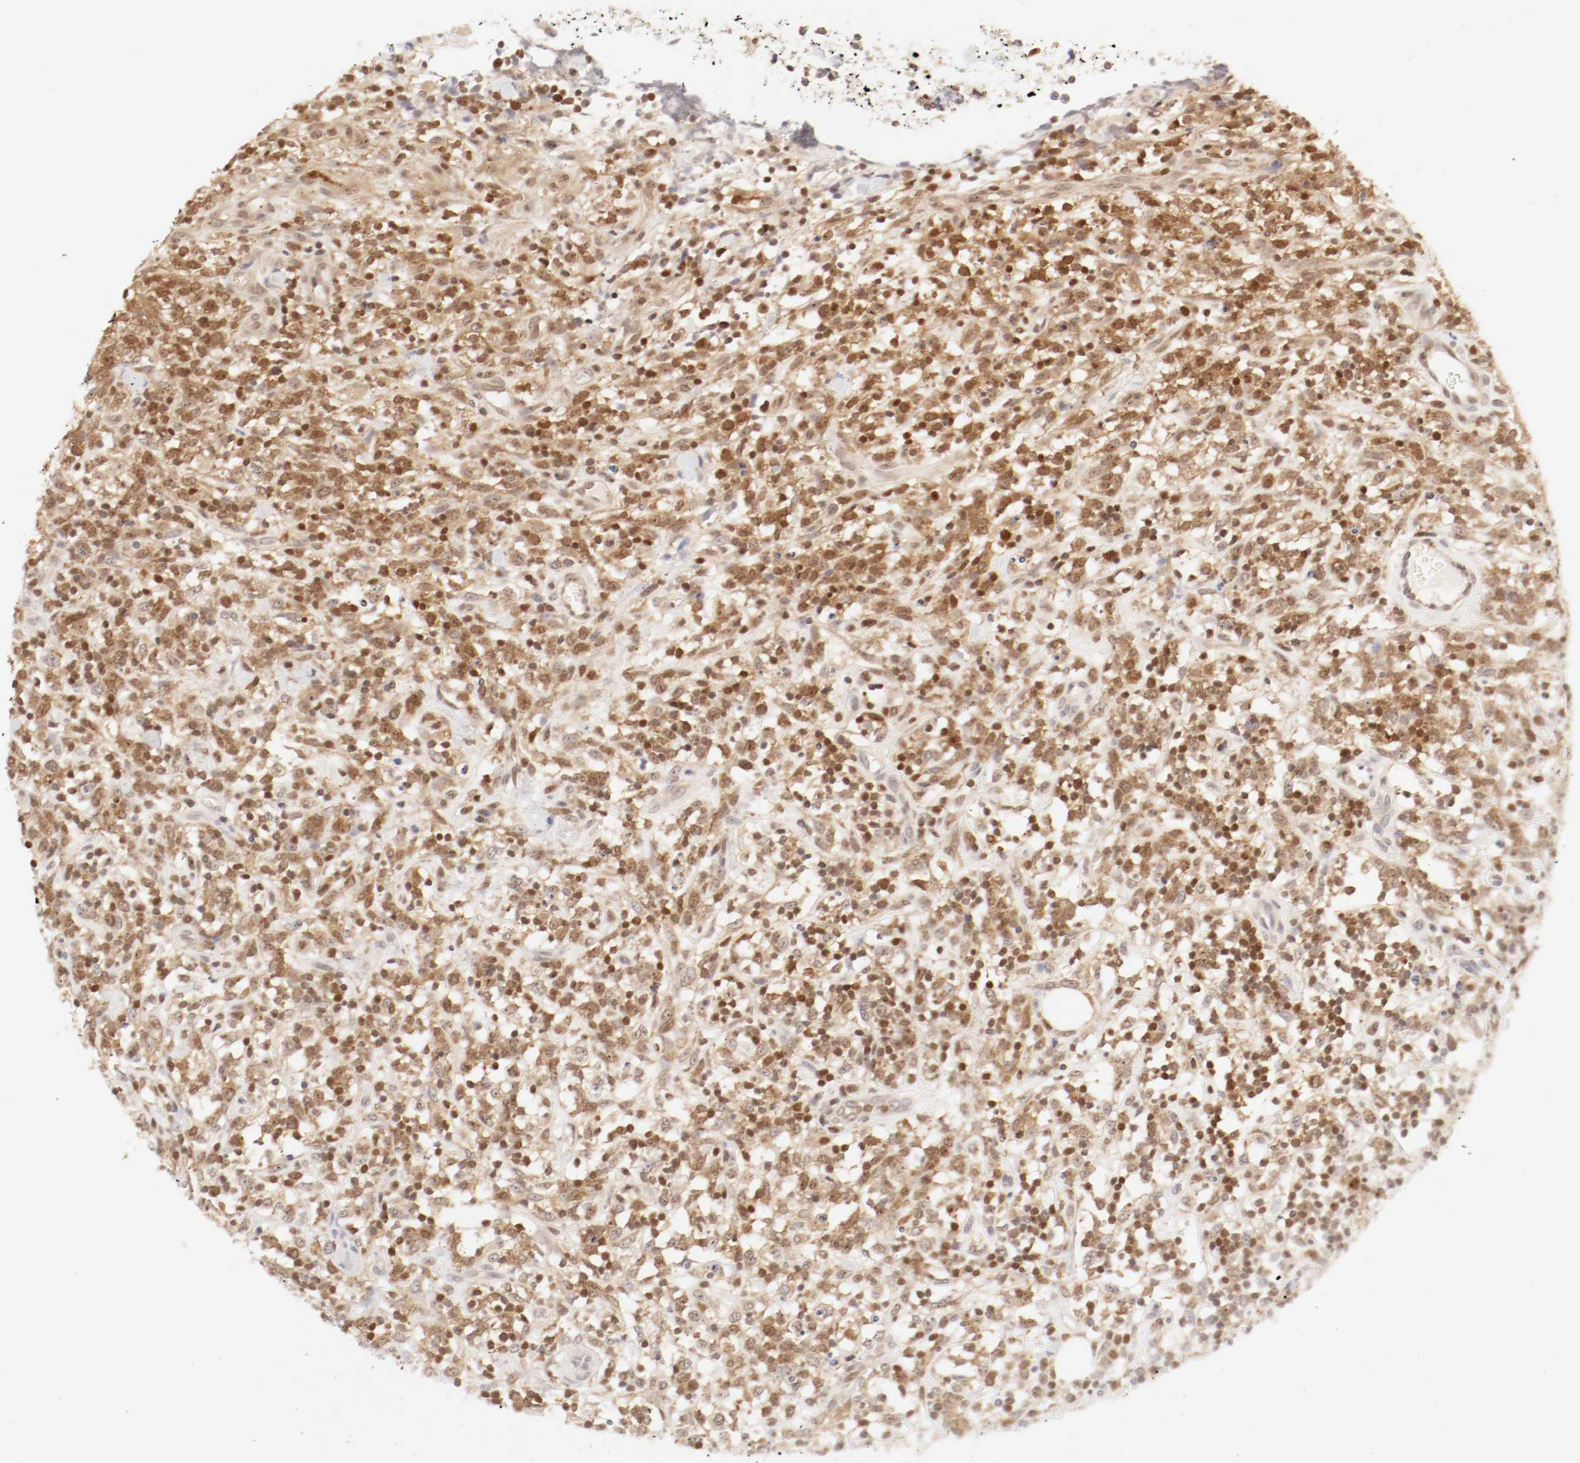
{"staining": {"intensity": "strong", "quantity": ">75%", "location": "nuclear"}, "tissue": "lymphoma", "cell_type": "Tumor cells", "image_type": "cancer", "snomed": [{"axis": "morphology", "description": "Malignant lymphoma, non-Hodgkin's type, High grade"}, {"axis": "topography", "description": "Lymph node"}], "caption": "Protein analysis of malignant lymphoma, non-Hodgkin's type (high-grade) tissue displays strong nuclear positivity in approximately >75% of tumor cells.", "gene": "KIF2A", "patient": {"sex": "female", "age": 73}}